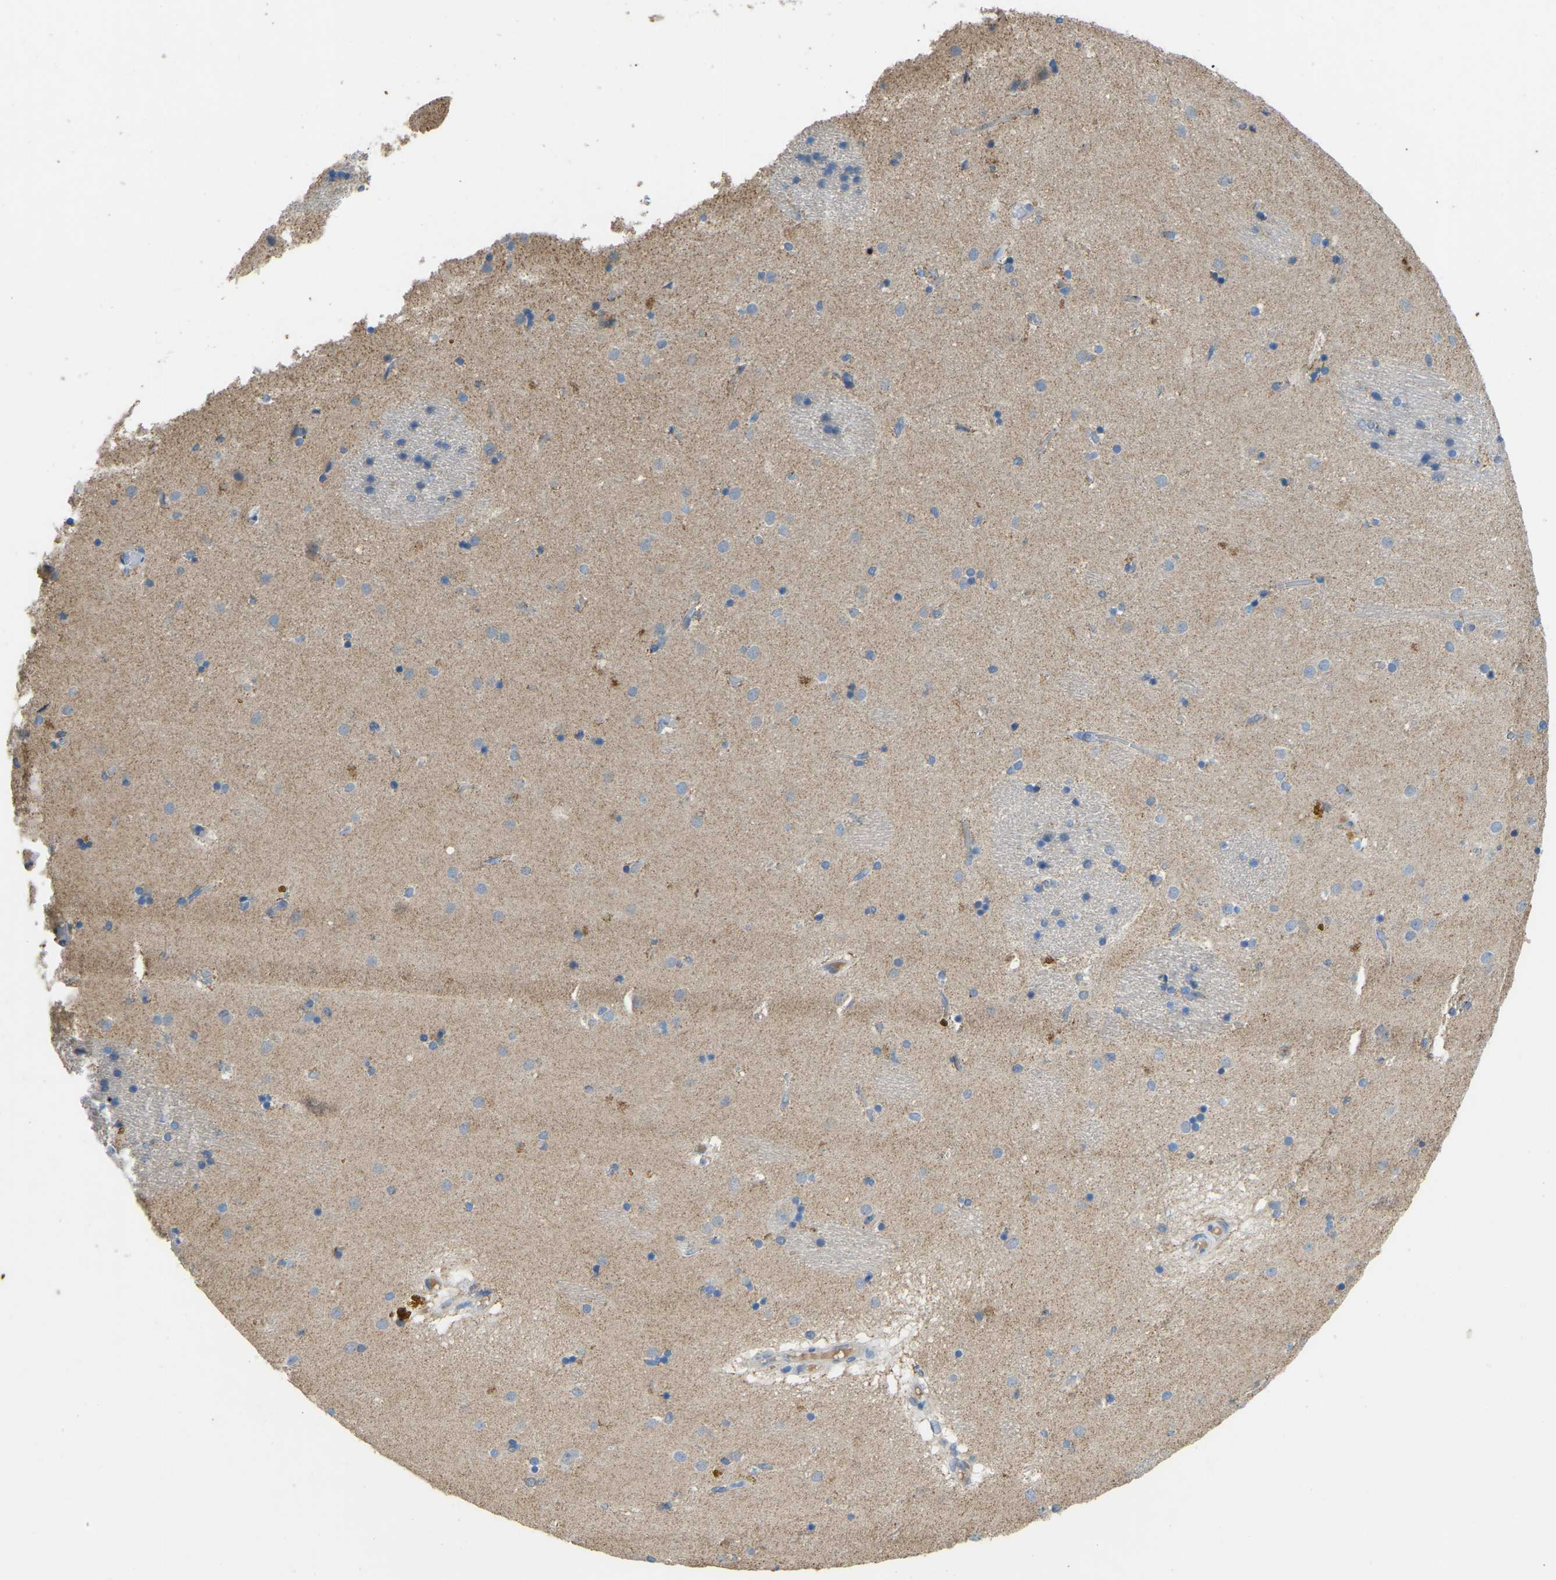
{"staining": {"intensity": "negative", "quantity": "none", "location": "none"}, "tissue": "caudate", "cell_type": "Glial cells", "image_type": "normal", "snomed": [{"axis": "morphology", "description": "Normal tissue, NOS"}, {"axis": "topography", "description": "Lateral ventricle wall"}], "caption": "Human caudate stained for a protein using immunohistochemistry (IHC) reveals no expression in glial cells.", "gene": "ZNF200", "patient": {"sex": "male", "age": 70}}